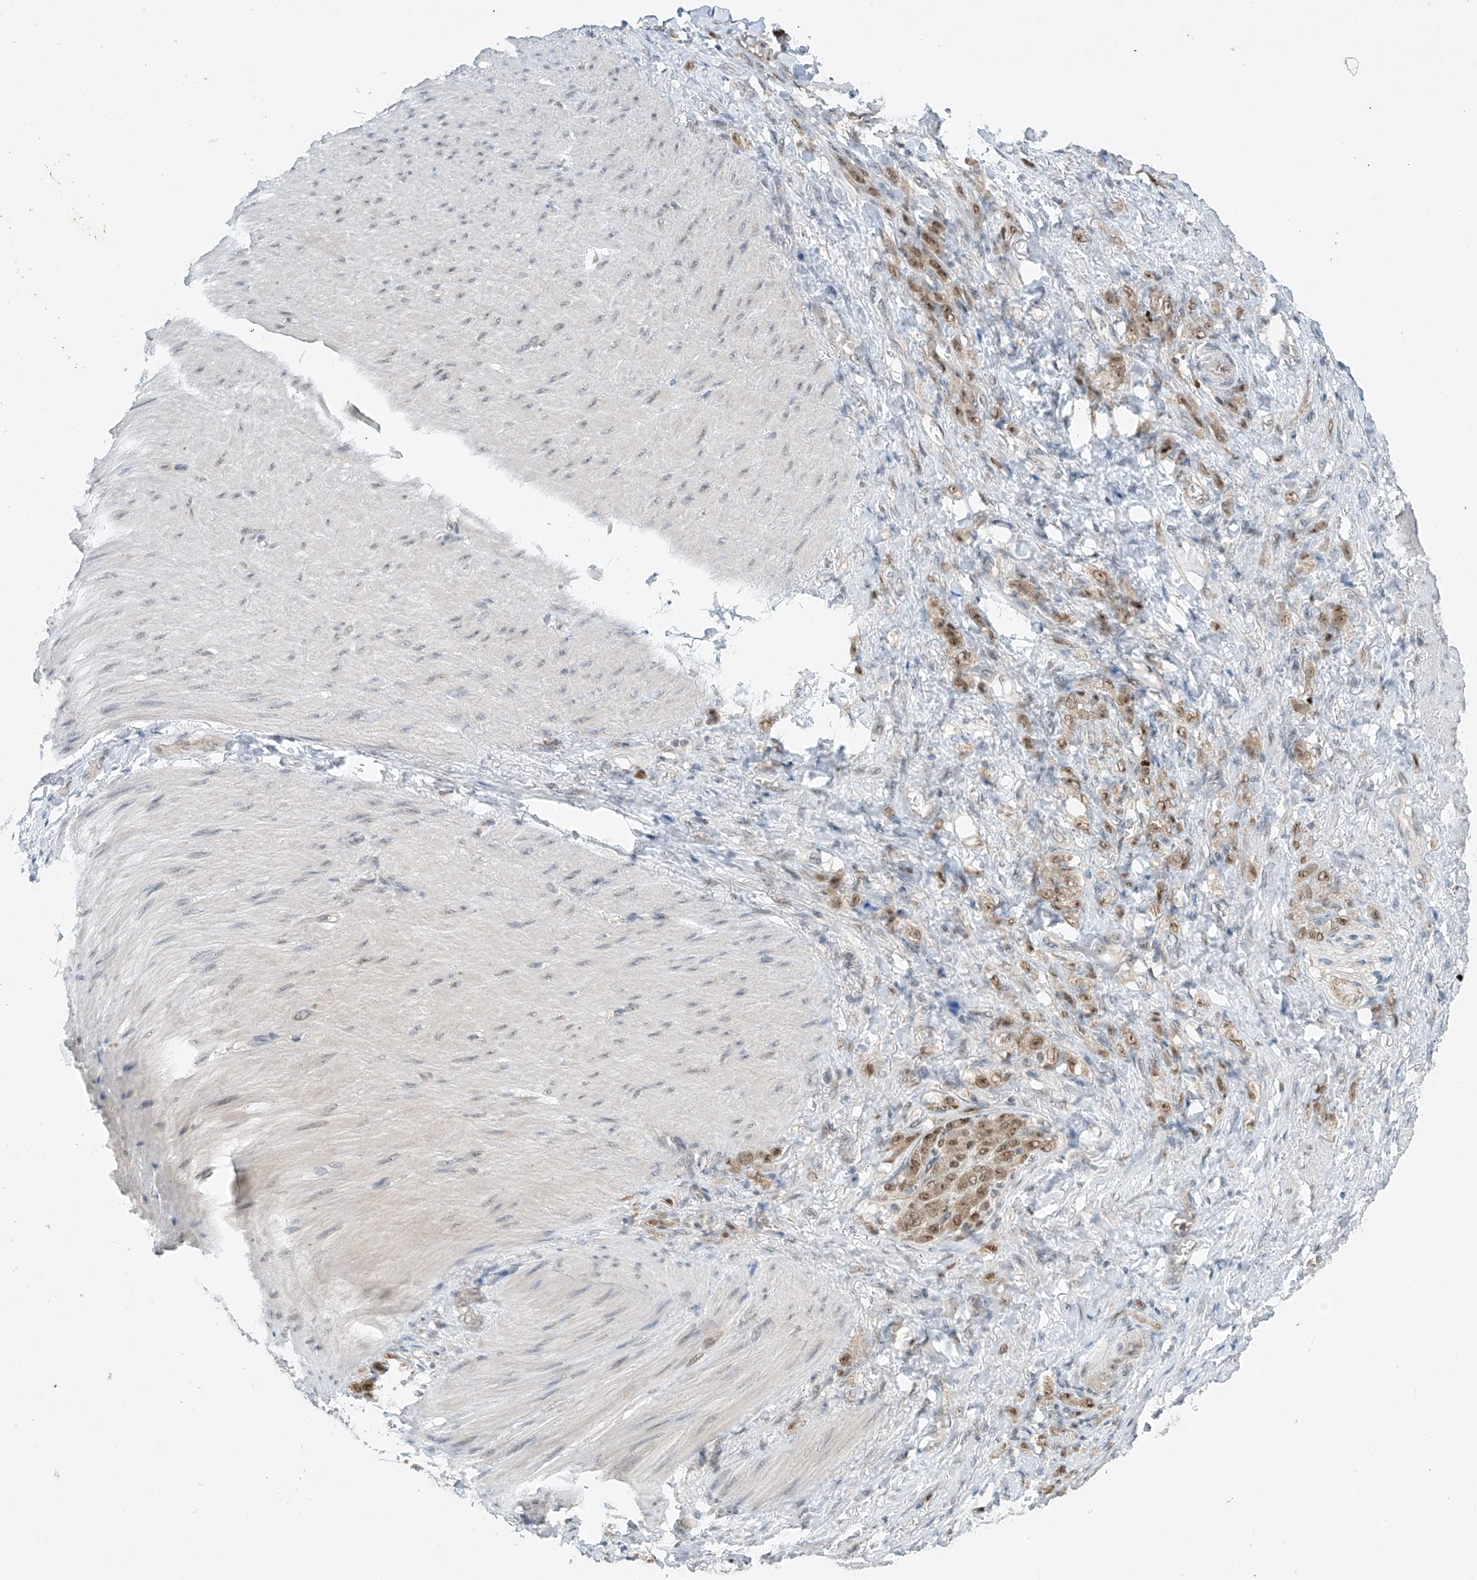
{"staining": {"intensity": "moderate", "quantity": ">75%", "location": "nuclear"}, "tissue": "stomach cancer", "cell_type": "Tumor cells", "image_type": "cancer", "snomed": [{"axis": "morphology", "description": "Normal tissue, NOS"}, {"axis": "morphology", "description": "Adenocarcinoma, NOS"}, {"axis": "topography", "description": "Stomach"}], "caption": "Human stomach adenocarcinoma stained with a brown dye exhibits moderate nuclear positive positivity in approximately >75% of tumor cells.", "gene": "RPAIN", "patient": {"sex": "male", "age": 82}}